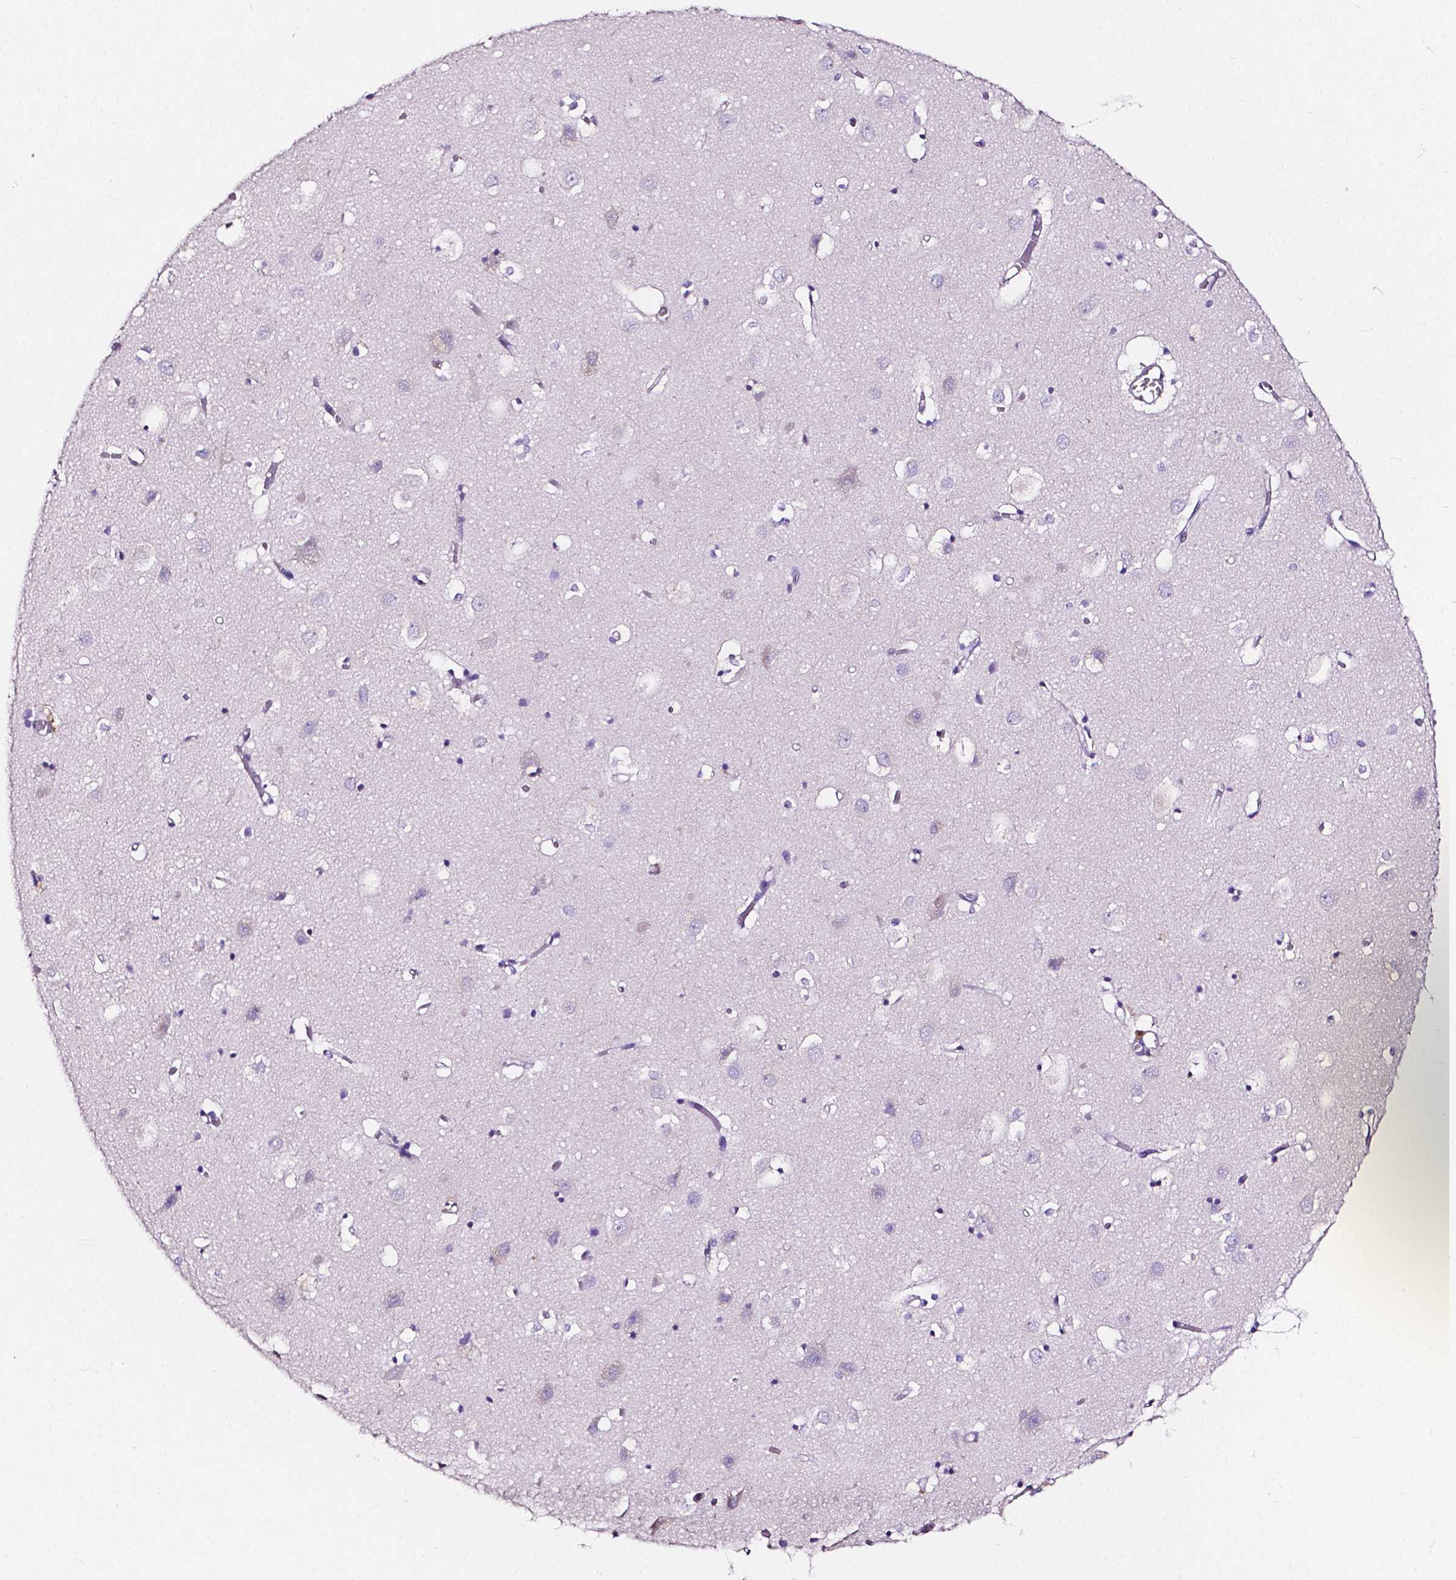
{"staining": {"intensity": "negative", "quantity": "none", "location": "none"}, "tissue": "cerebral cortex", "cell_type": "Endothelial cells", "image_type": "normal", "snomed": [{"axis": "morphology", "description": "Normal tissue, NOS"}, {"axis": "topography", "description": "Cerebral cortex"}], "caption": "Protein analysis of benign cerebral cortex demonstrates no significant expression in endothelial cells. (Brightfield microscopy of DAB immunohistochemistry at high magnification).", "gene": "CLSTN2", "patient": {"sex": "male", "age": 70}}